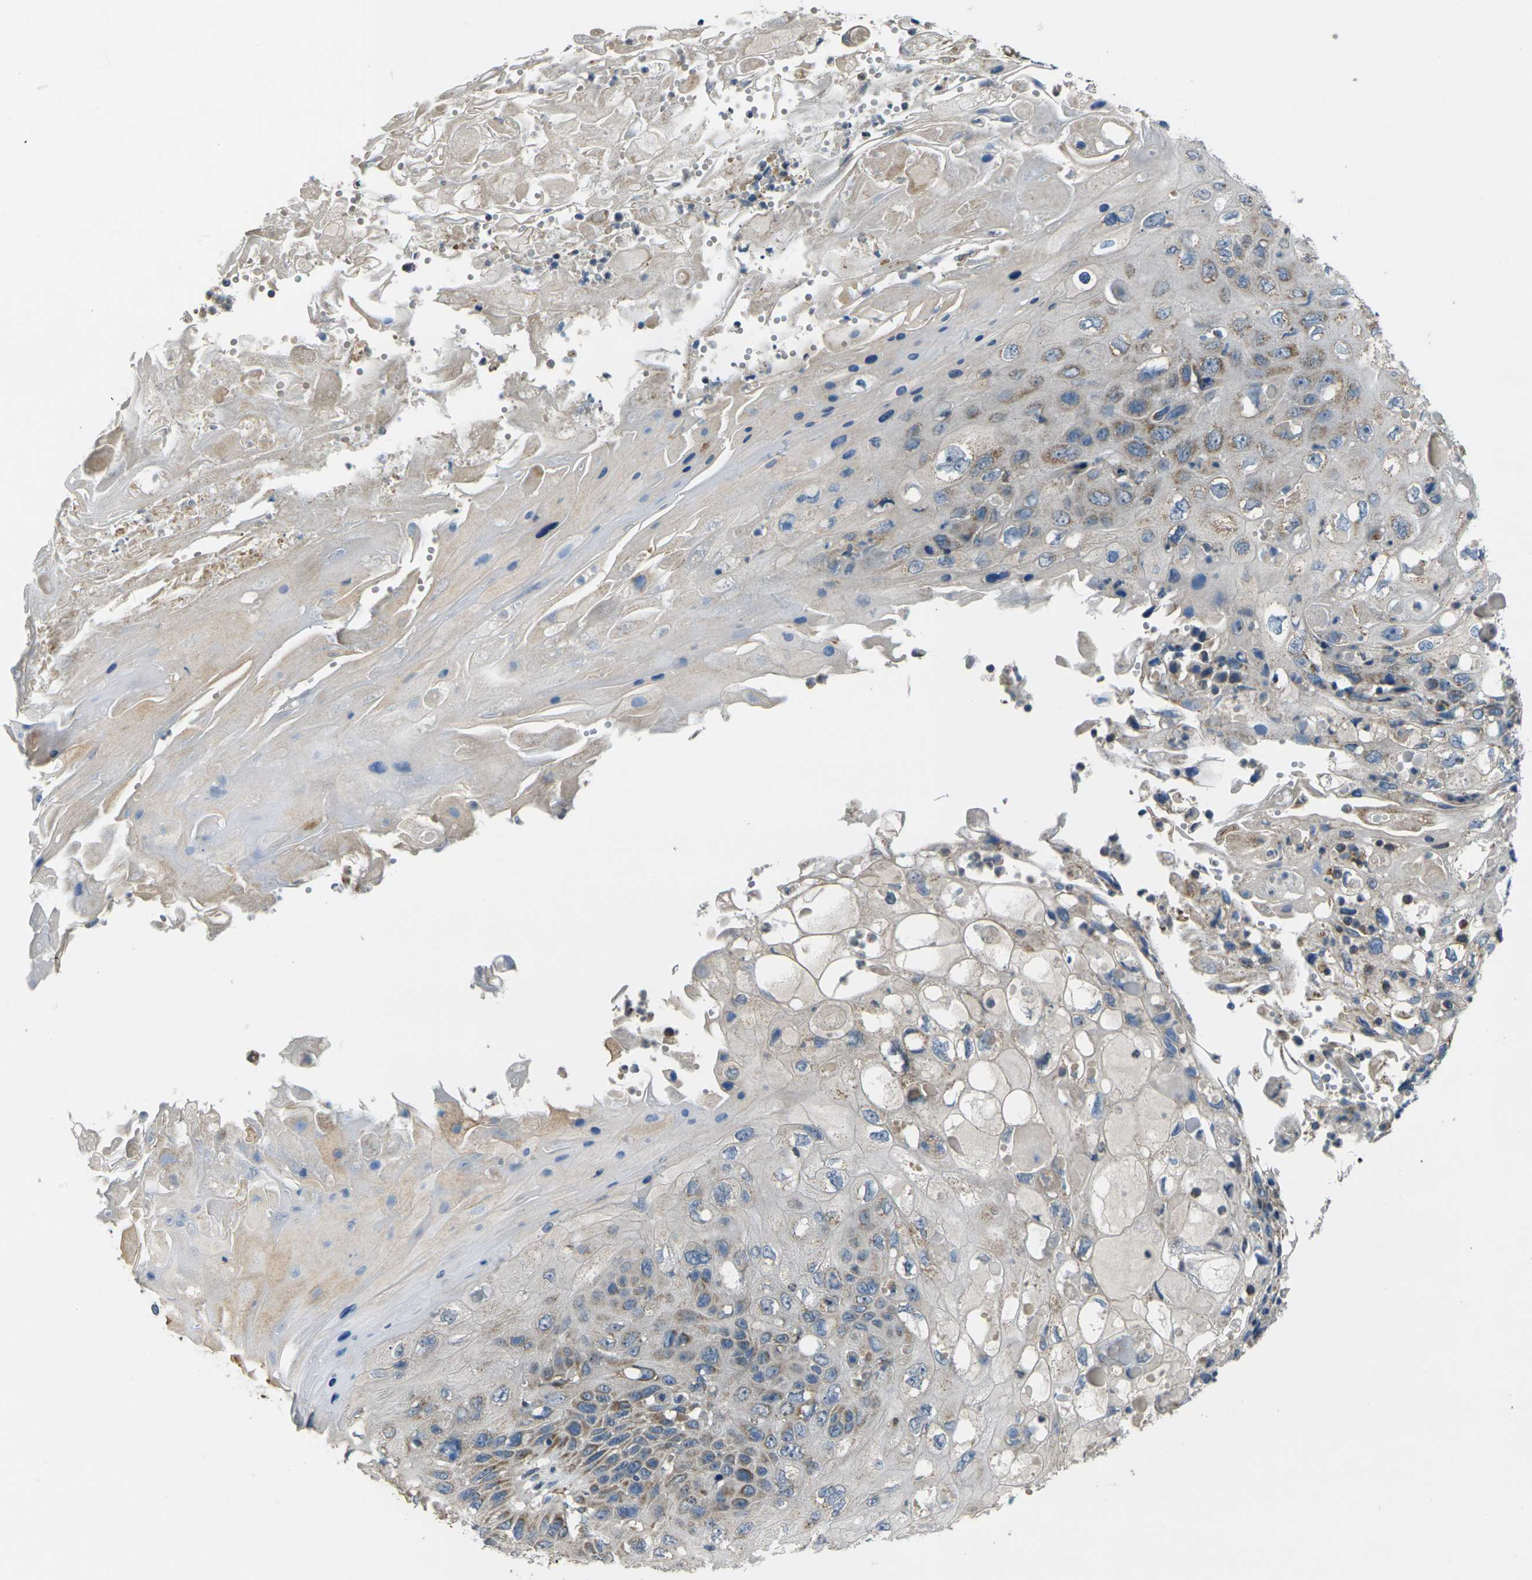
{"staining": {"intensity": "weak", "quantity": "25%-75%", "location": "cytoplasmic/membranous"}, "tissue": "cervical cancer", "cell_type": "Tumor cells", "image_type": "cancer", "snomed": [{"axis": "morphology", "description": "Squamous cell carcinoma, NOS"}, {"axis": "topography", "description": "Cervix"}], "caption": "Immunohistochemistry (IHC) staining of squamous cell carcinoma (cervical), which shows low levels of weak cytoplasmic/membranous positivity in about 25%-75% of tumor cells indicating weak cytoplasmic/membranous protein expression. The staining was performed using DAB (3,3'-diaminobenzidine) (brown) for protein detection and nuclei were counterstained in hematoxylin (blue).", "gene": "TMEM120B", "patient": {"sex": "female", "age": 70}}